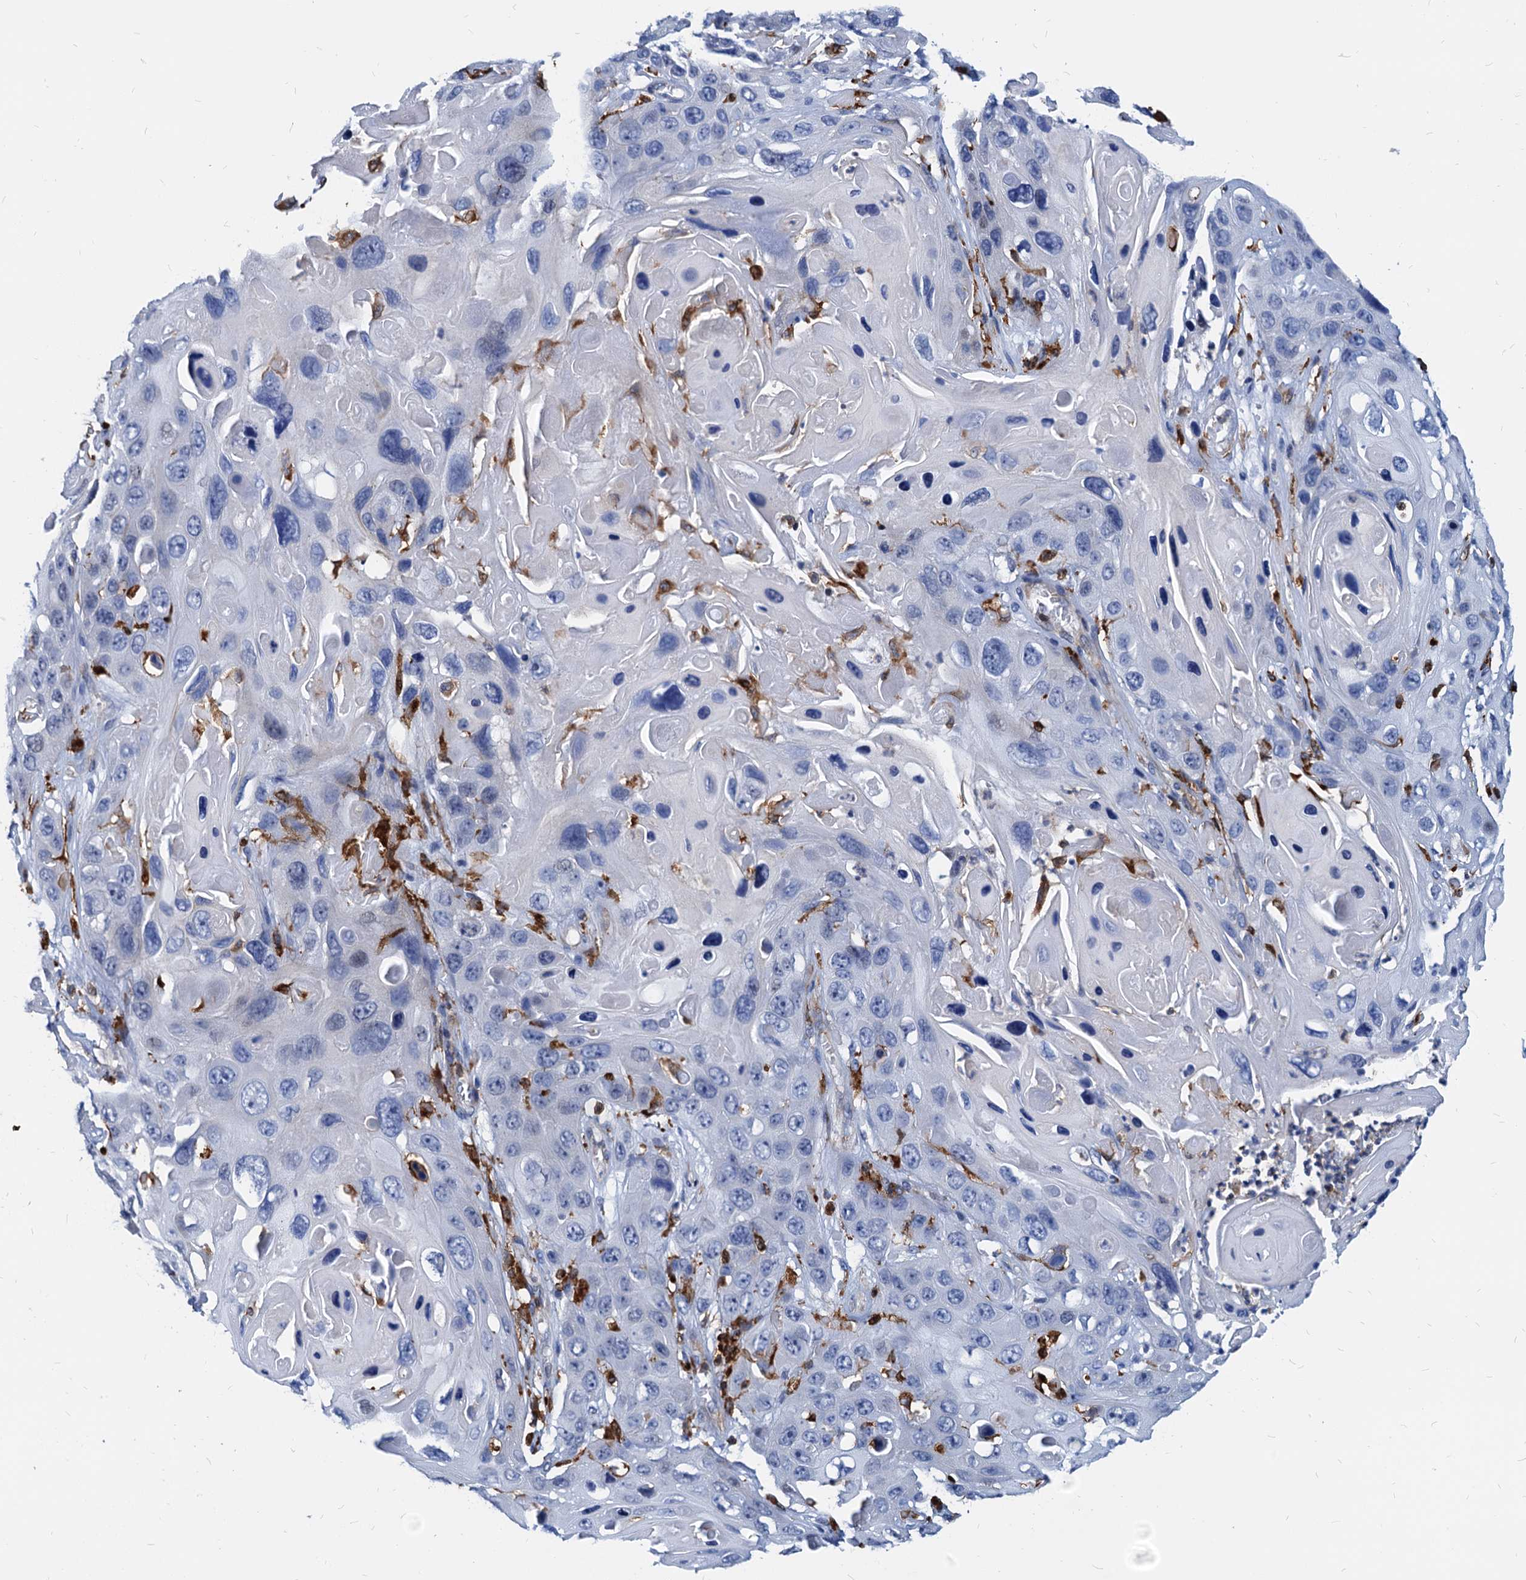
{"staining": {"intensity": "negative", "quantity": "none", "location": "none"}, "tissue": "skin cancer", "cell_type": "Tumor cells", "image_type": "cancer", "snomed": [{"axis": "morphology", "description": "Squamous cell carcinoma, NOS"}, {"axis": "topography", "description": "Skin"}], "caption": "IHC image of human squamous cell carcinoma (skin) stained for a protein (brown), which exhibits no staining in tumor cells.", "gene": "LCP2", "patient": {"sex": "male", "age": 55}}